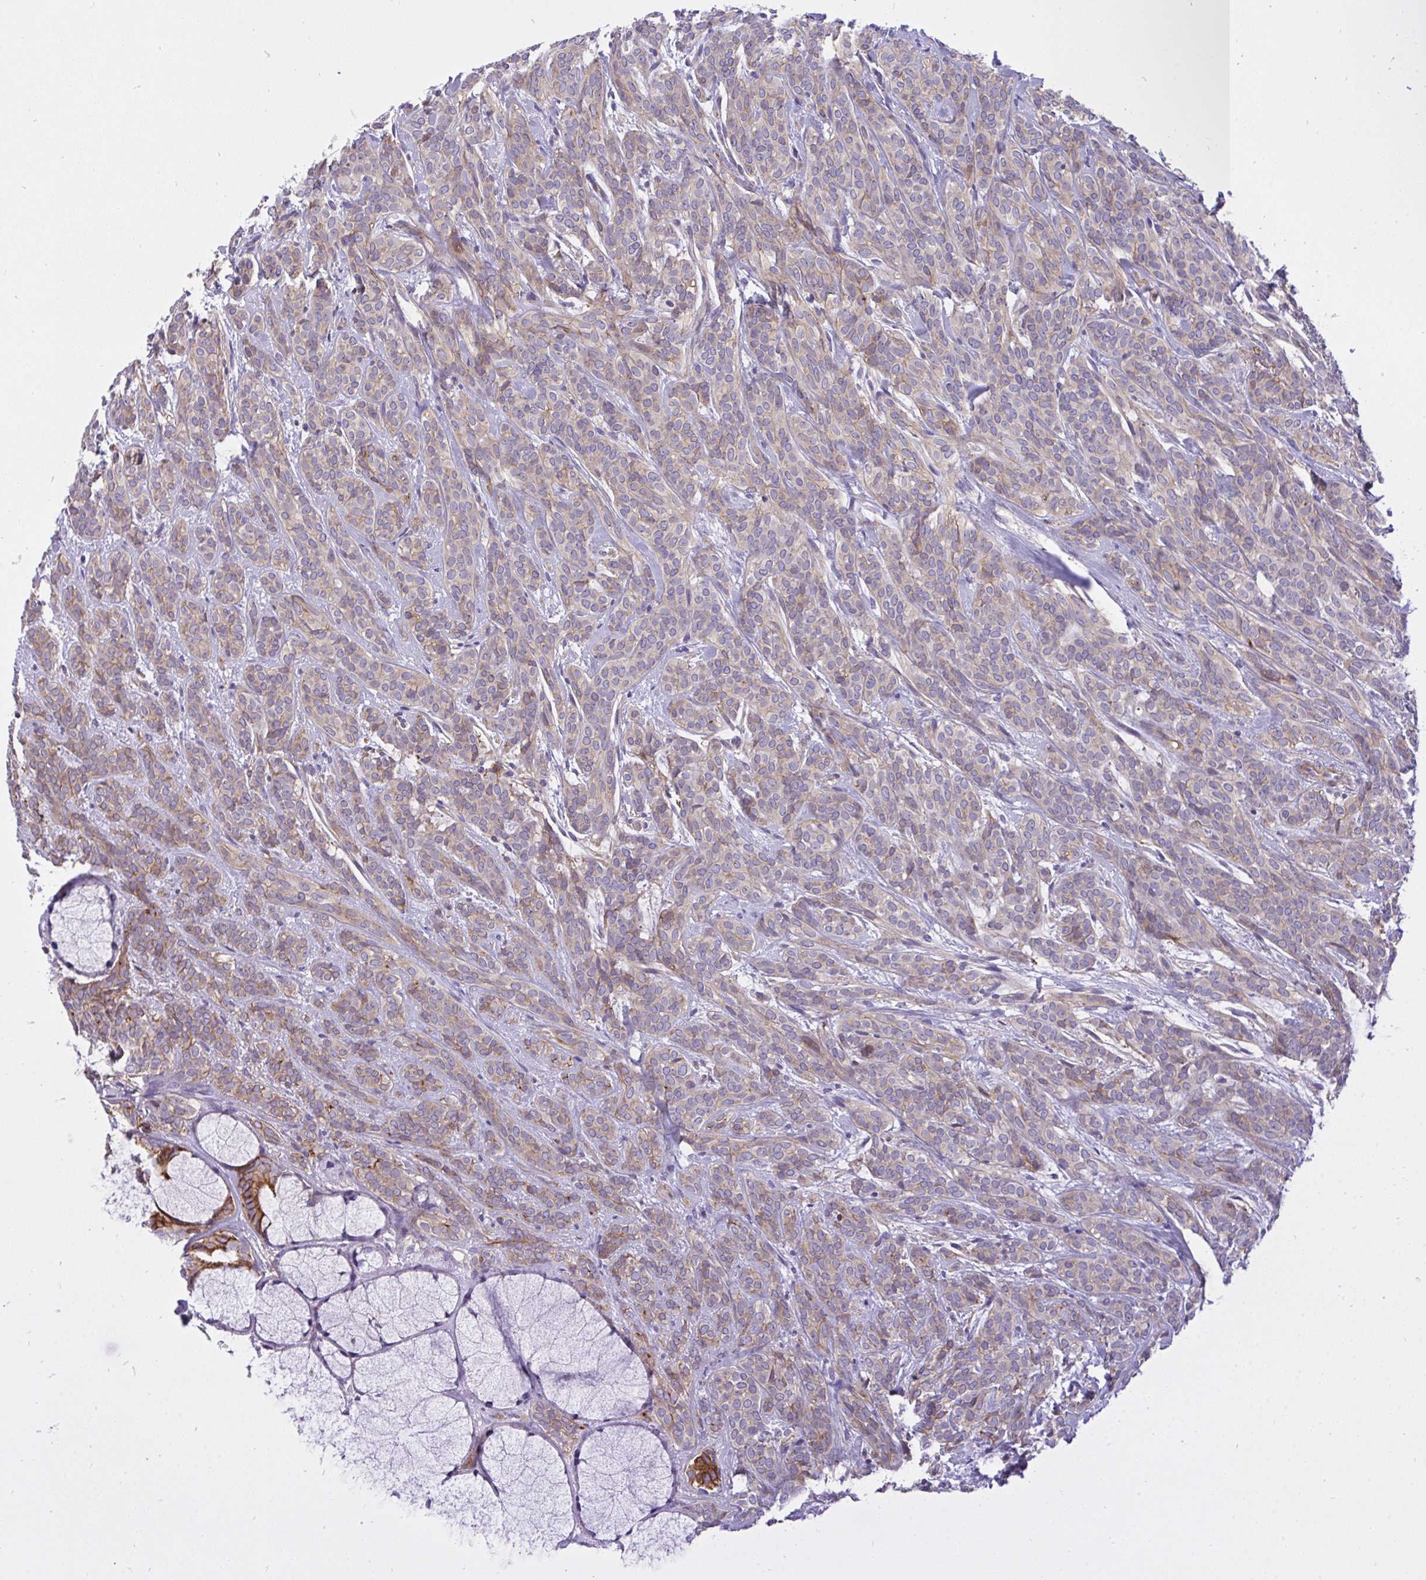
{"staining": {"intensity": "weak", "quantity": "<25%", "location": "cytoplasmic/membranous"}, "tissue": "head and neck cancer", "cell_type": "Tumor cells", "image_type": "cancer", "snomed": [{"axis": "morphology", "description": "Adenocarcinoma, NOS"}, {"axis": "topography", "description": "Head-Neck"}], "caption": "Immunohistochemistry (IHC) histopathology image of human head and neck adenocarcinoma stained for a protein (brown), which demonstrates no positivity in tumor cells.", "gene": "ERI1", "patient": {"sex": "female", "age": 57}}